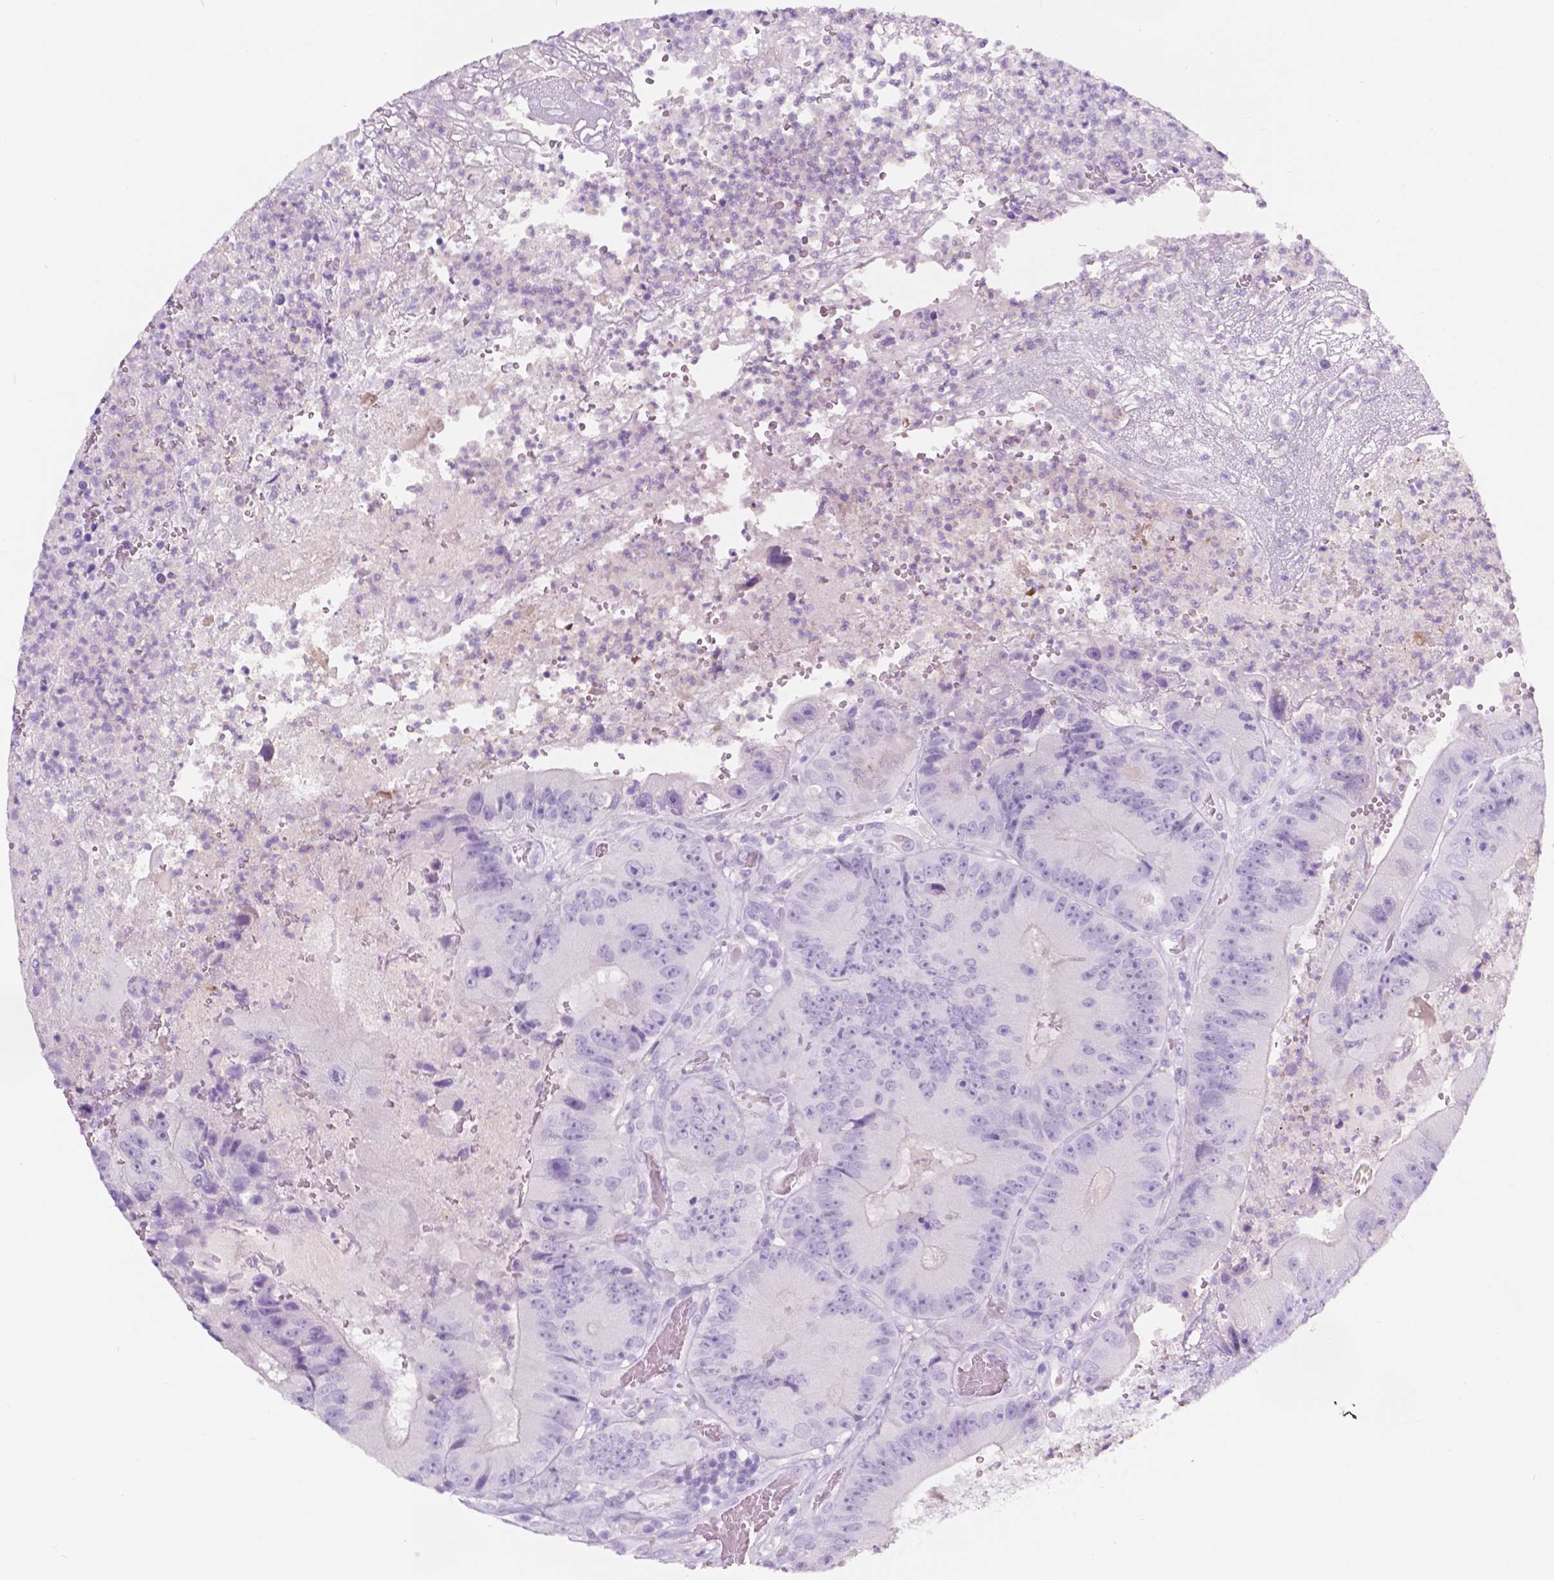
{"staining": {"intensity": "negative", "quantity": "none", "location": "none"}, "tissue": "colorectal cancer", "cell_type": "Tumor cells", "image_type": "cancer", "snomed": [{"axis": "morphology", "description": "Adenocarcinoma, NOS"}, {"axis": "topography", "description": "Colon"}], "caption": "There is no significant staining in tumor cells of colorectal cancer (adenocarcinoma).", "gene": "CUZD1", "patient": {"sex": "female", "age": 86}}